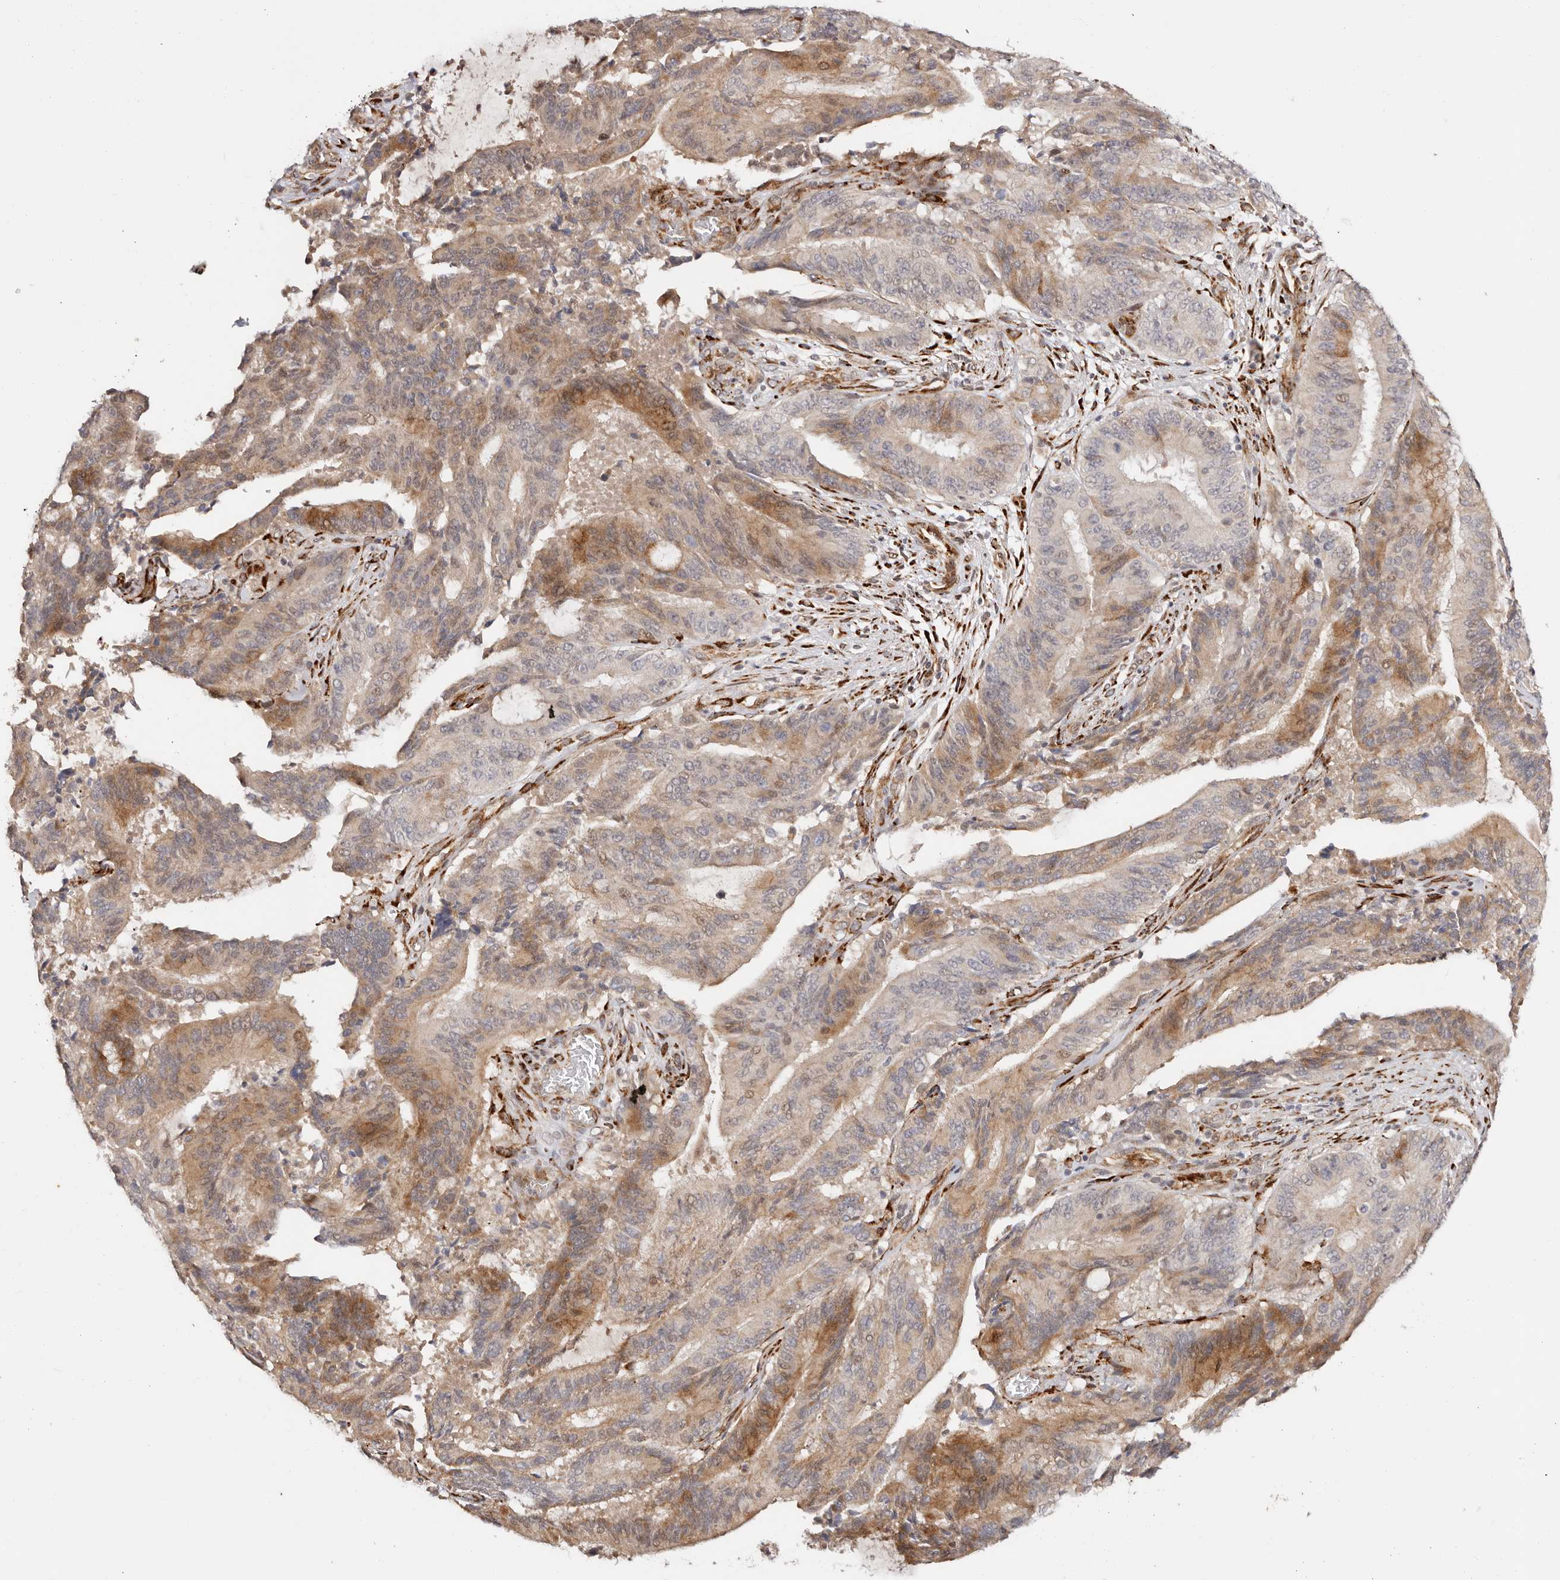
{"staining": {"intensity": "moderate", "quantity": "25%-75%", "location": "cytoplasmic/membranous"}, "tissue": "liver cancer", "cell_type": "Tumor cells", "image_type": "cancer", "snomed": [{"axis": "morphology", "description": "Normal tissue, NOS"}, {"axis": "morphology", "description": "Cholangiocarcinoma"}, {"axis": "topography", "description": "Liver"}, {"axis": "topography", "description": "Peripheral nerve tissue"}], "caption": "Human liver cholangiocarcinoma stained for a protein (brown) reveals moderate cytoplasmic/membranous positive positivity in about 25%-75% of tumor cells.", "gene": "BCL2L15", "patient": {"sex": "female", "age": 73}}